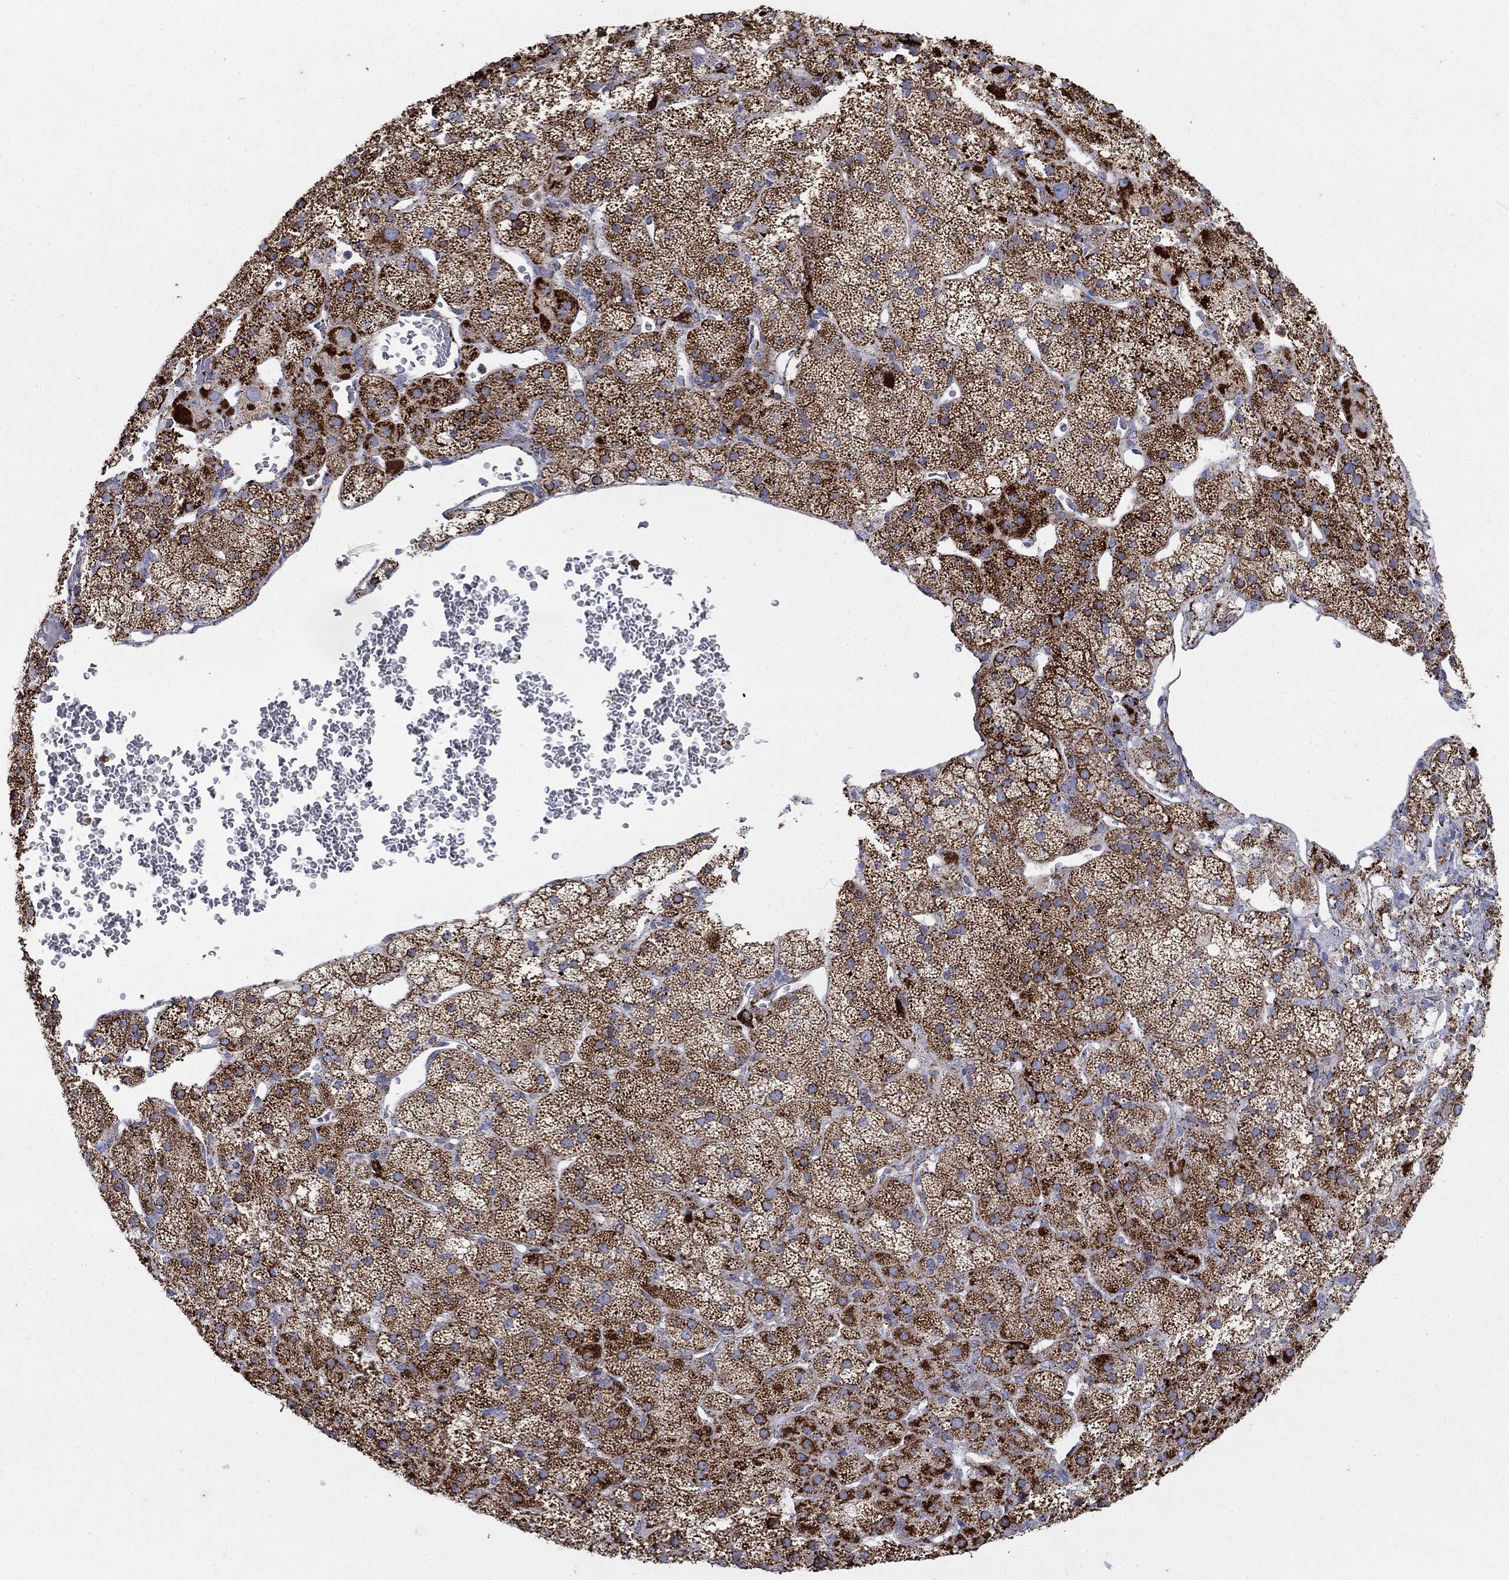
{"staining": {"intensity": "strong", "quantity": ">75%", "location": "cytoplasmic/membranous"}, "tissue": "adrenal gland", "cell_type": "Glandular cells", "image_type": "normal", "snomed": [{"axis": "morphology", "description": "Normal tissue, NOS"}, {"axis": "topography", "description": "Adrenal gland"}], "caption": "Glandular cells show strong cytoplasmic/membranous expression in about >75% of cells in unremarkable adrenal gland.", "gene": "PNPLA2", "patient": {"sex": "male", "age": 57}}